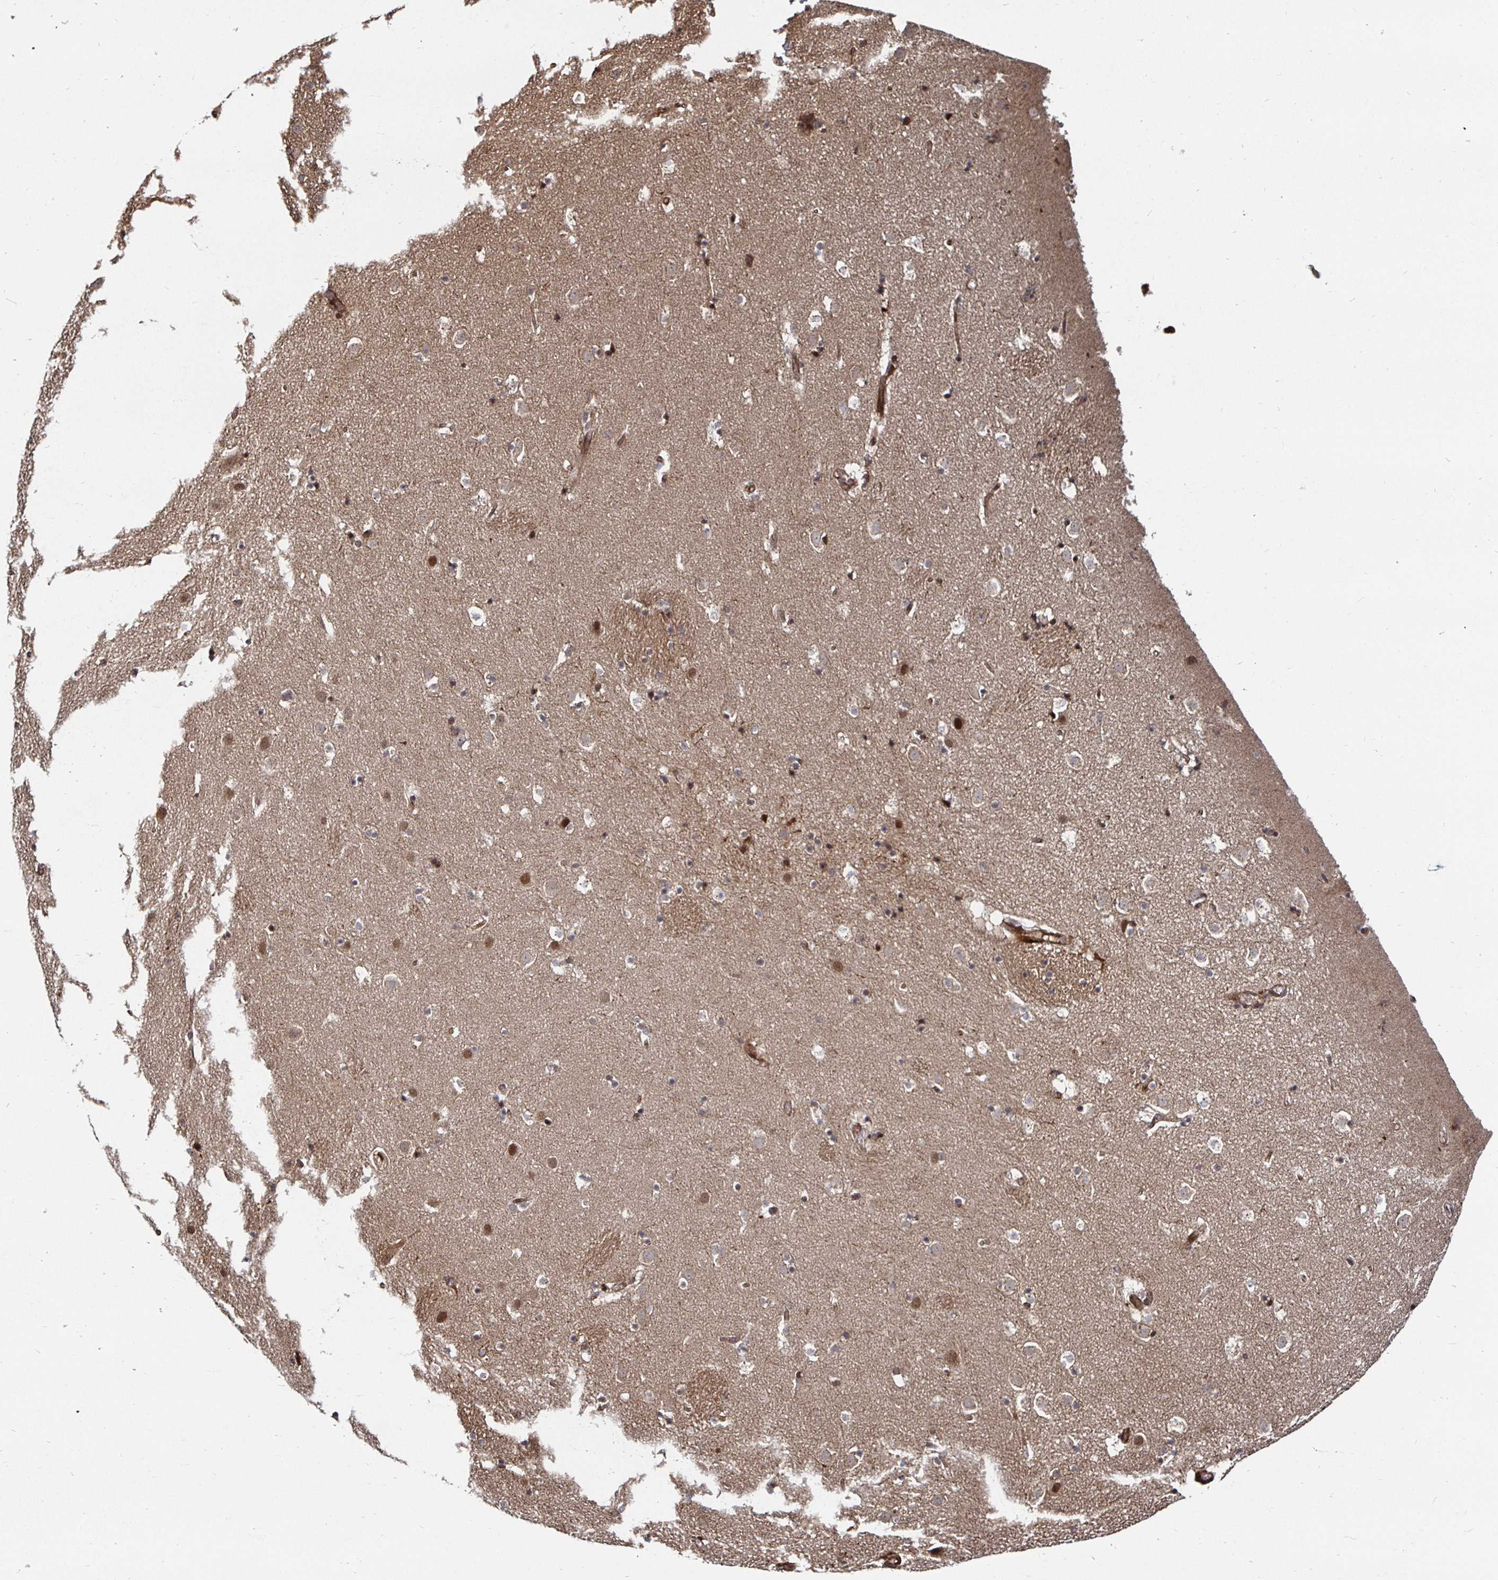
{"staining": {"intensity": "moderate", "quantity": "<25%", "location": "nuclear"}, "tissue": "caudate", "cell_type": "Glial cells", "image_type": "normal", "snomed": [{"axis": "morphology", "description": "Normal tissue, NOS"}, {"axis": "topography", "description": "Lateral ventricle wall"}], "caption": "This image reveals normal caudate stained with immunohistochemistry (IHC) to label a protein in brown. The nuclear of glial cells show moderate positivity for the protein. Nuclei are counter-stained blue.", "gene": "TBKBP1", "patient": {"sex": "male", "age": 37}}